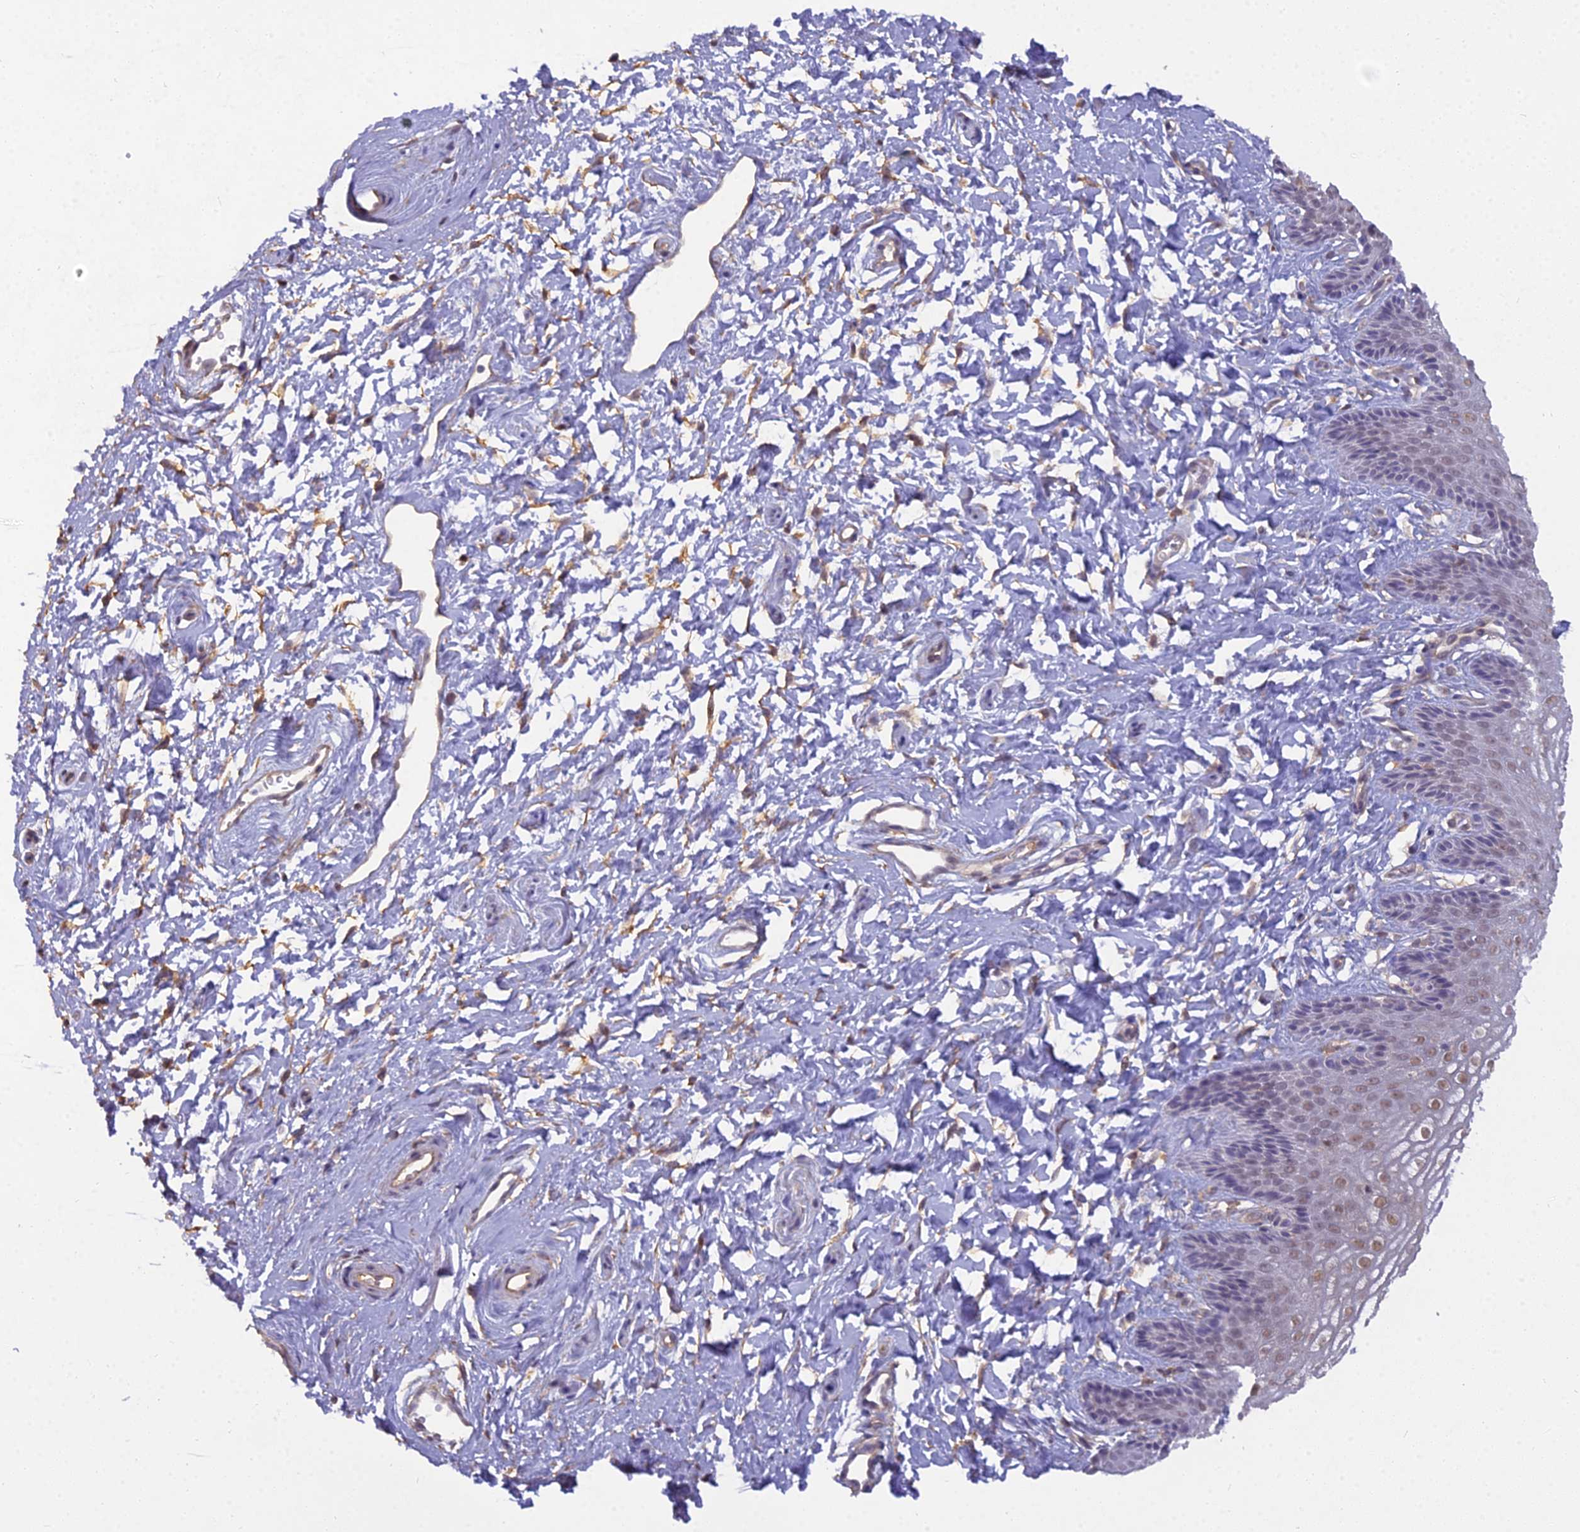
{"staining": {"intensity": "moderate", "quantity": "<25%", "location": "nuclear"}, "tissue": "vagina", "cell_type": "Squamous epithelial cells", "image_type": "normal", "snomed": [{"axis": "morphology", "description": "Normal tissue, NOS"}, {"axis": "topography", "description": "Vagina"}, {"axis": "topography", "description": "Cervix"}], "caption": "The image exhibits a brown stain indicating the presence of a protein in the nuclear of squamous epithelial cells in vagina. Immunohistochemistry stains the protein of interest in brown and the nuclei are stained blue.", "gene": "BLNK", "patient": {"sex": "female", "age": 40}}